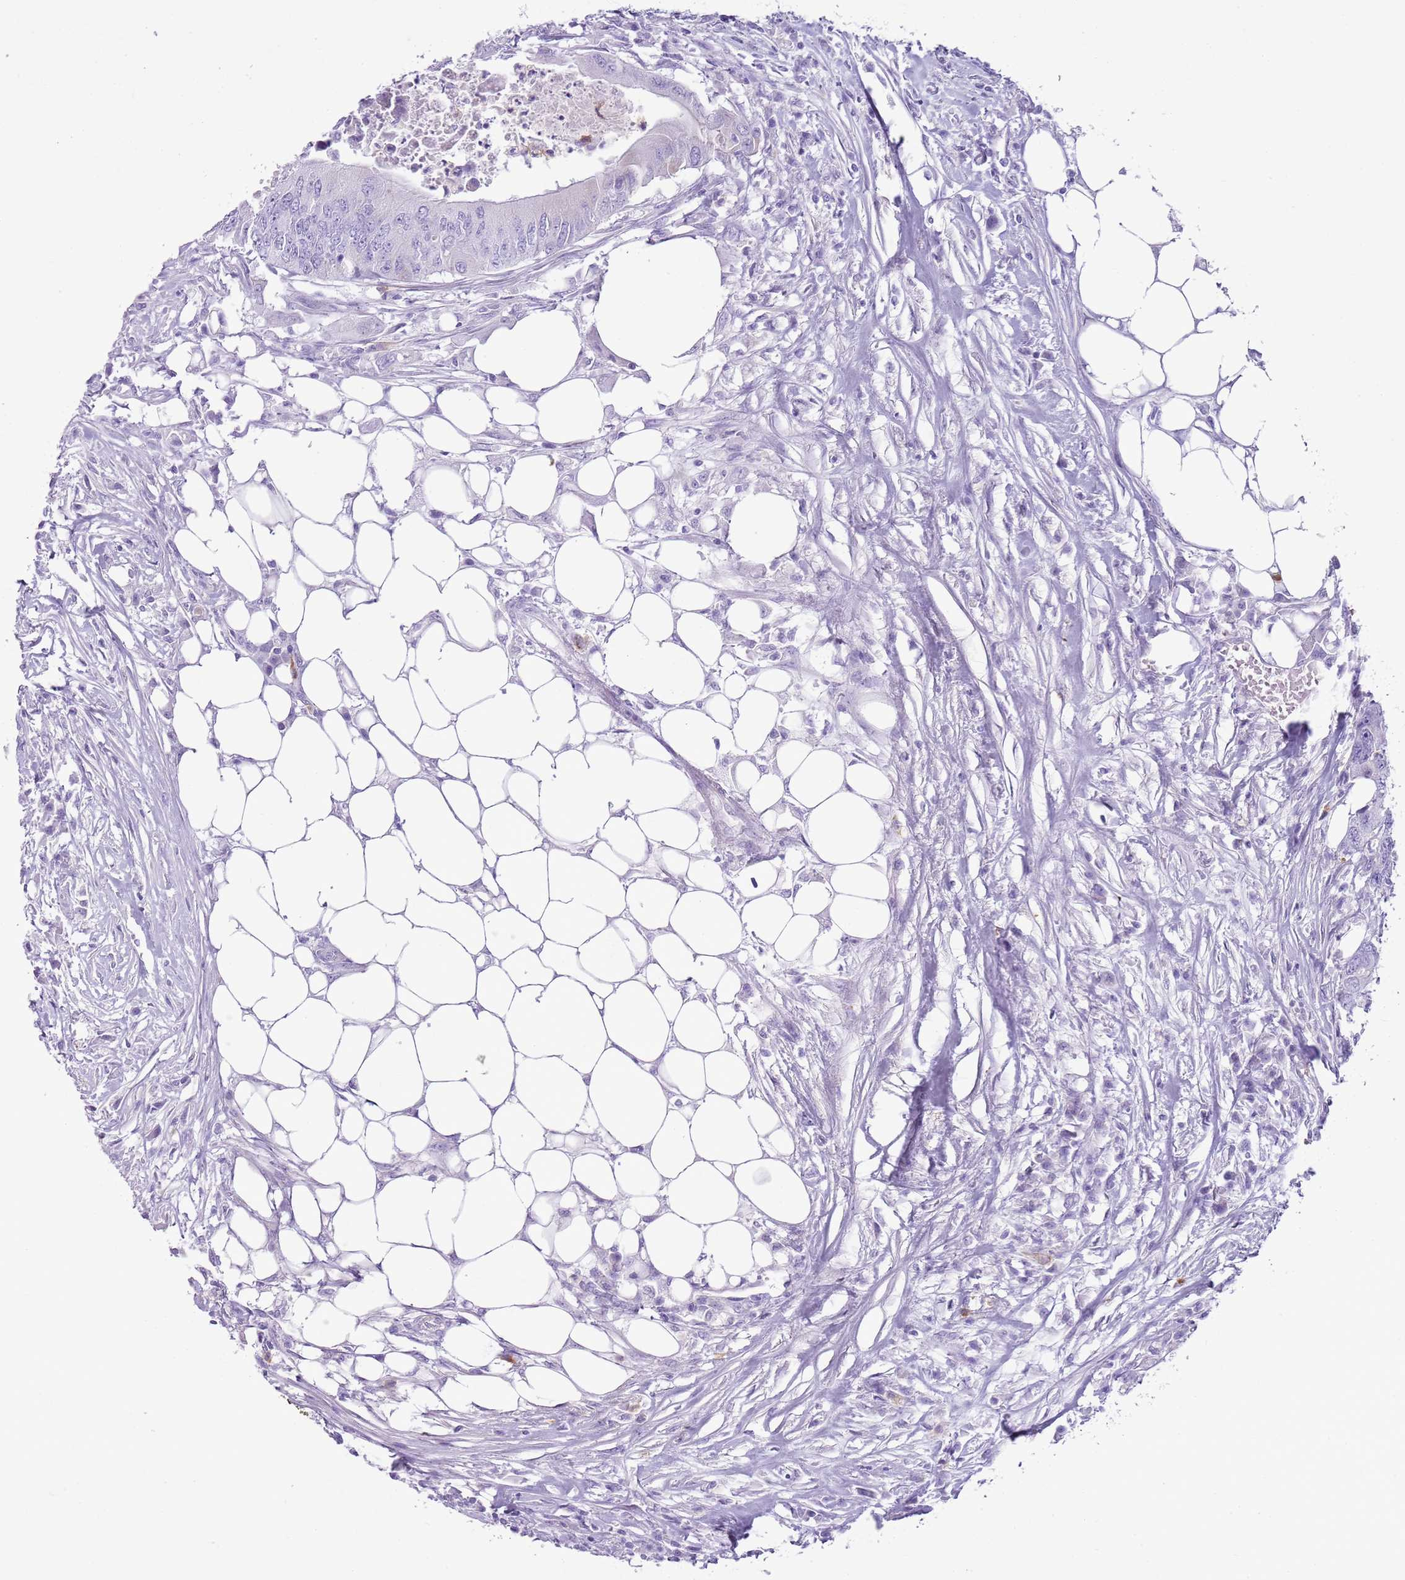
{"staining": {"intensity": "negative", "quantity": "none", "location": "none"}, "tissue": "colorectal cancer", "cell_type": "Tumor cells", "image_type": "cancer", "snomed": [{"axis": "morphology", "description": "Adenocarcinoma, NOS"}, {"axis": "topography", "description": "Colon"}], "caption": "Photomicrograph shows no protein staining in tumor cells of colorectal cancer tissue.", "gene": "CD177", "patient": {"sex": "male", "age": 71}}